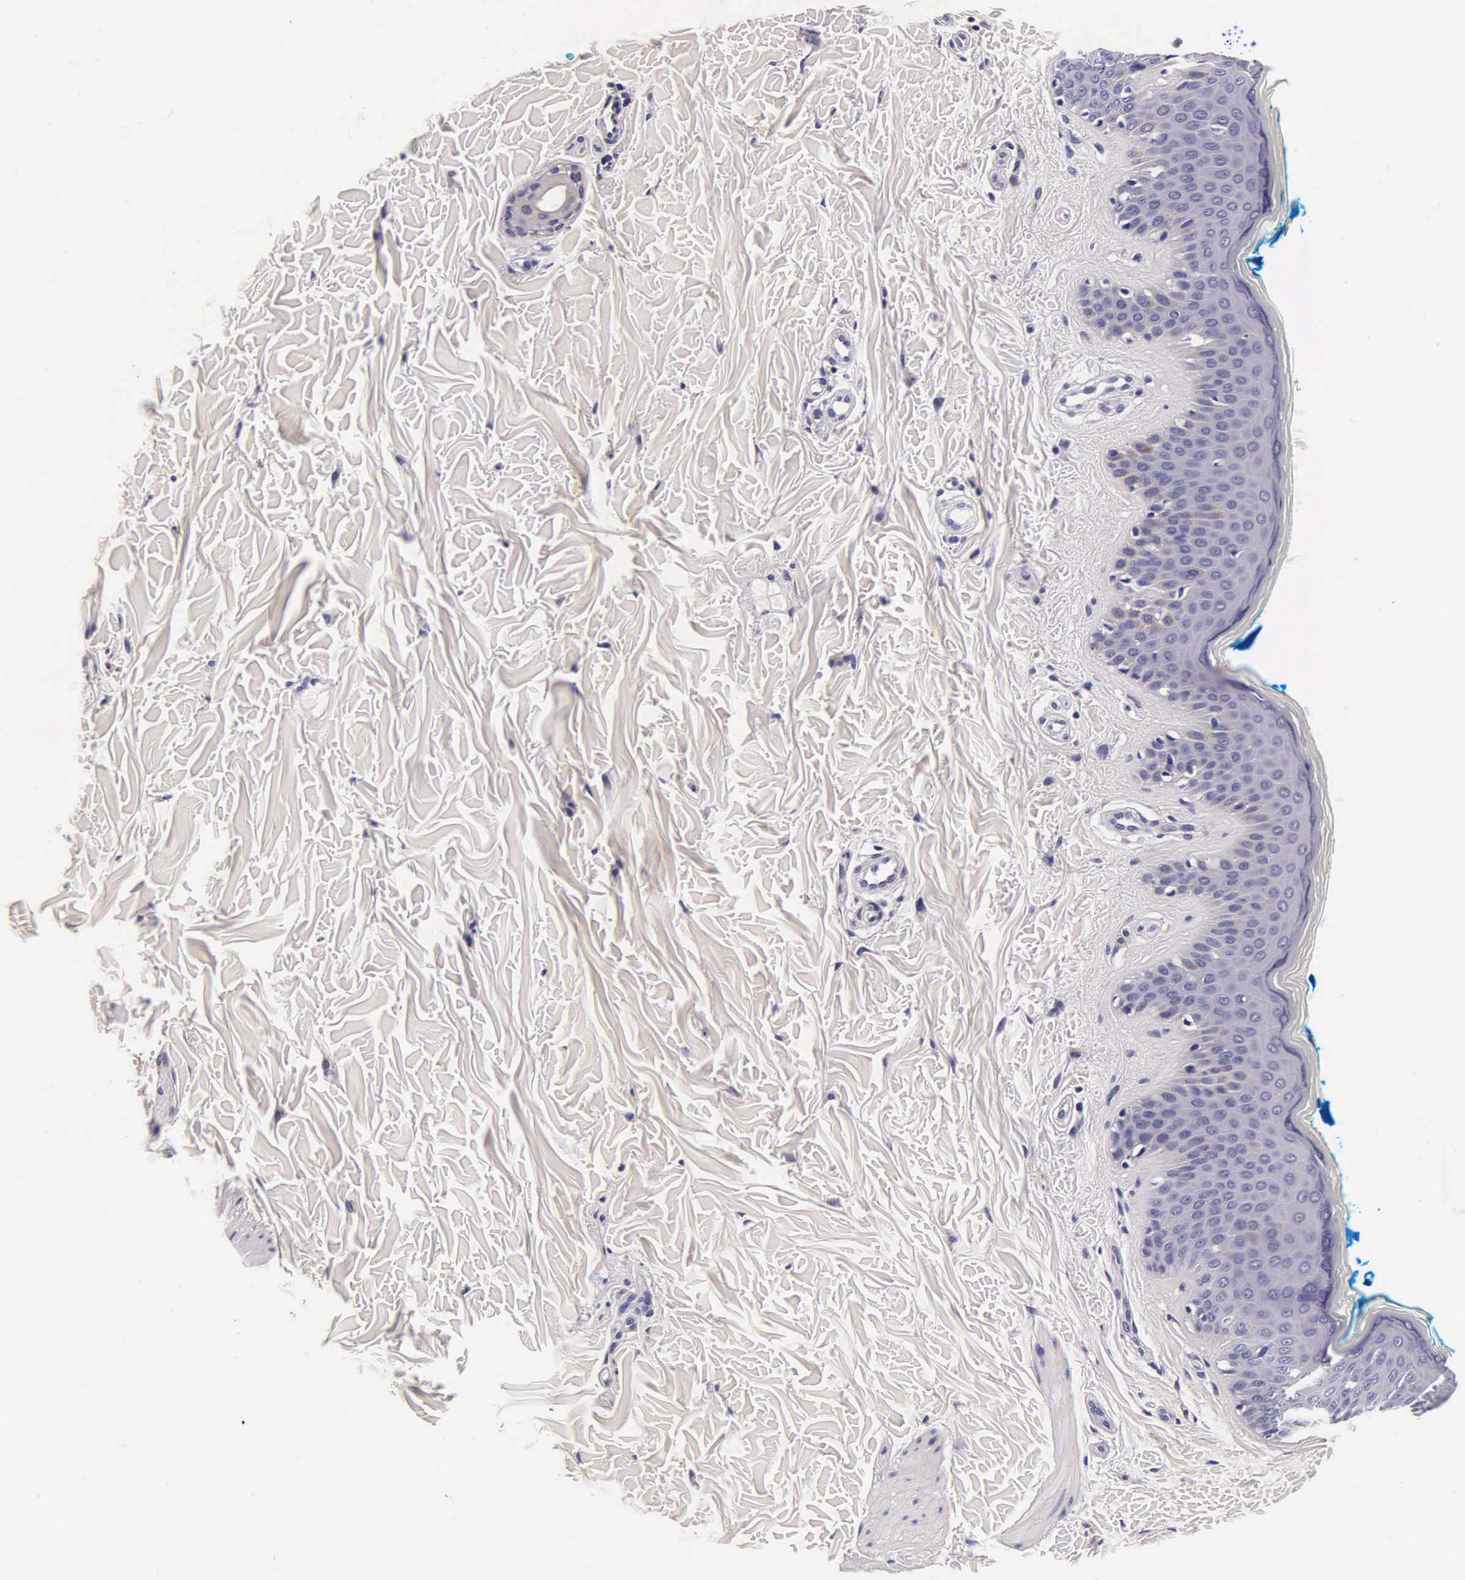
{"staining": {"intensity": "negative", "quantity": "none", "location": "none"}, "tissue": "skin", "cell_type": "Fibroblasts", "image_type": "normal", "snomed": [{"axis": "morphology", "description": "Normal tissue, NOS"}, {"axis": "topography", "description": "Skin"}], "caption": "Fibroblasts show no significant expression in normal skin.", "gene": "CTSB", "patient": {"sex": "female", "age": 17}}